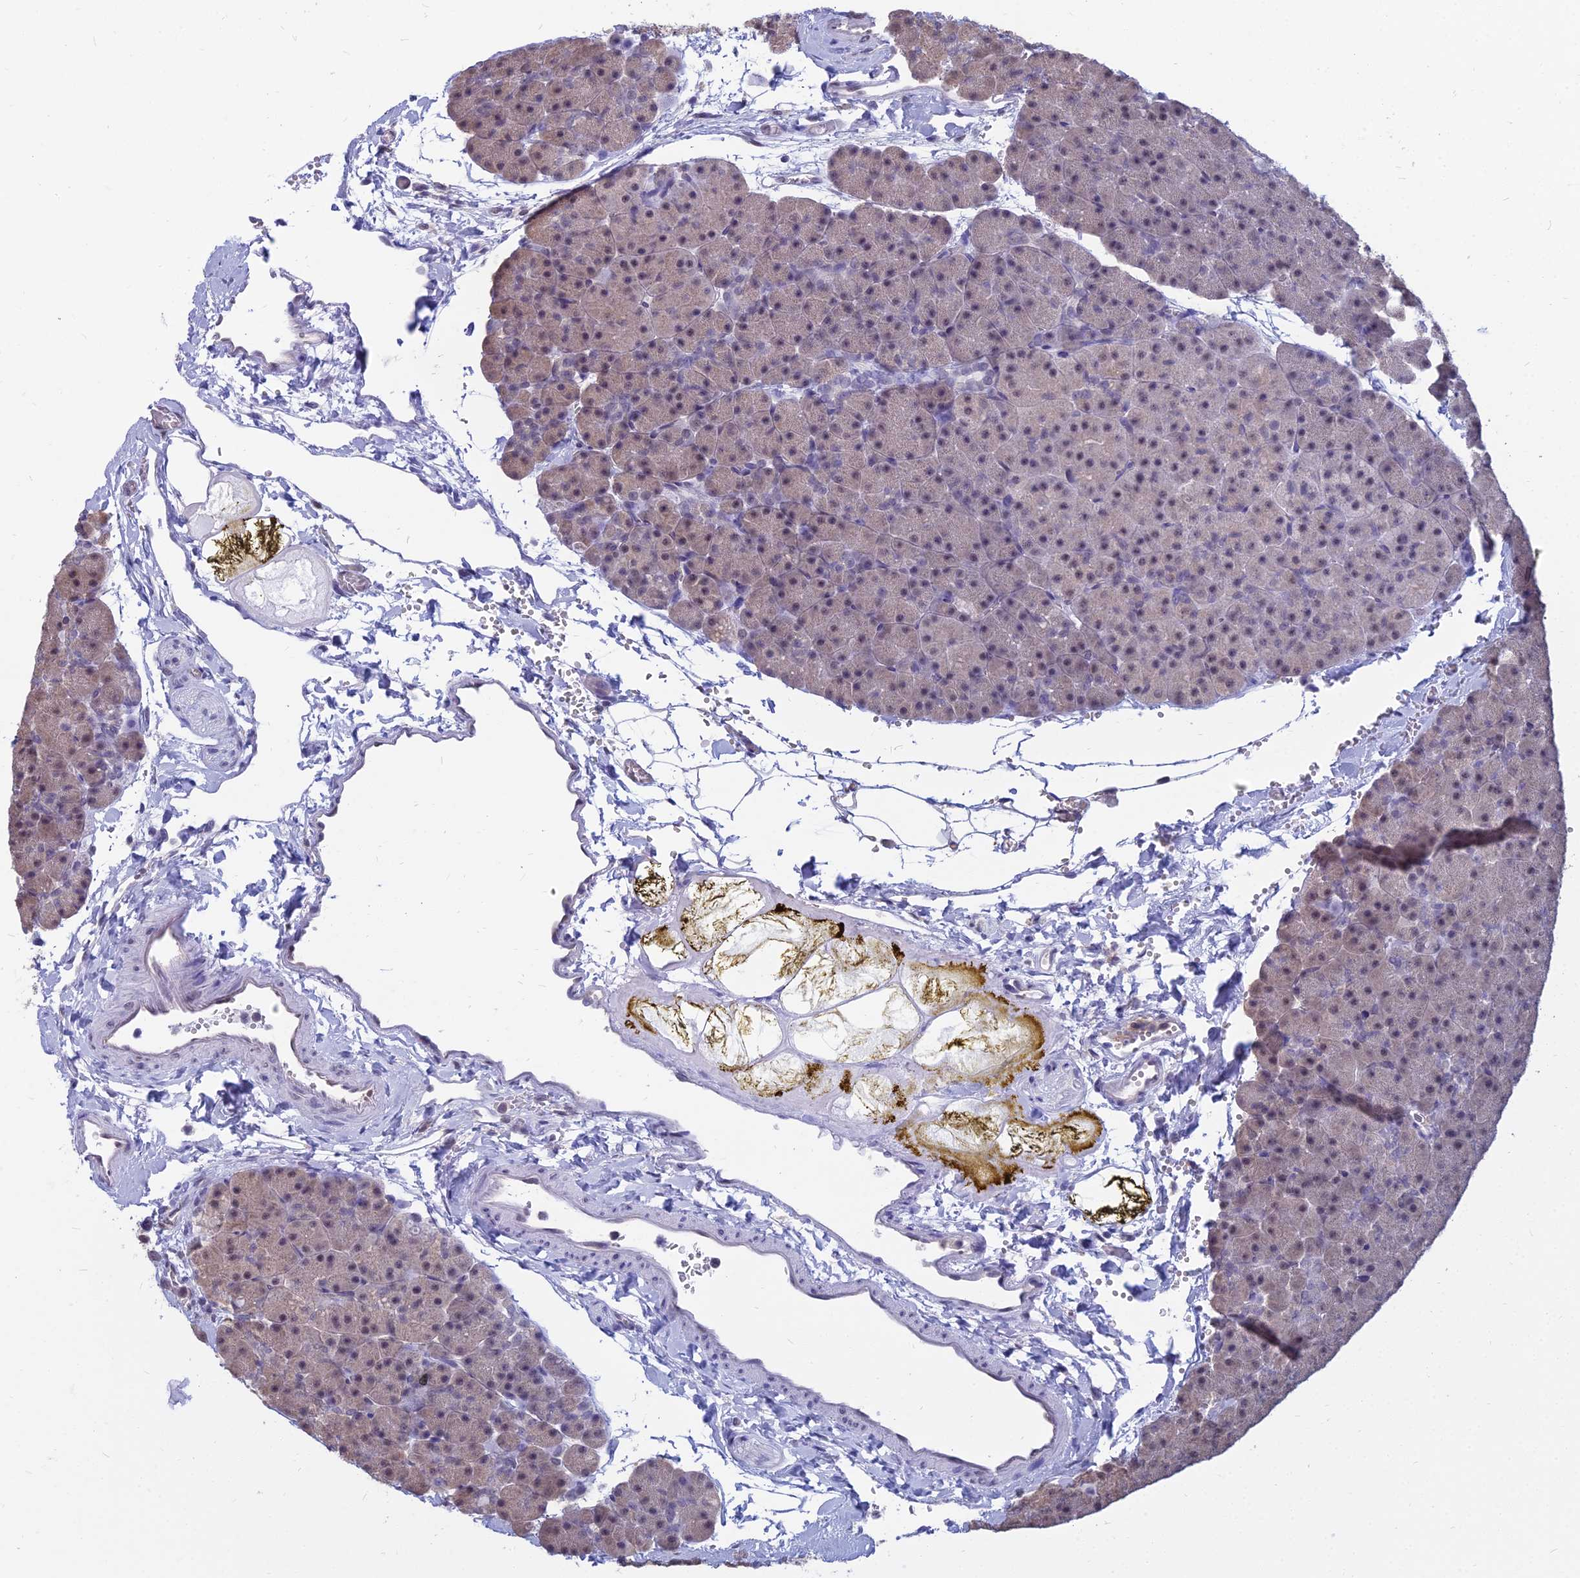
{"staining": {"intensity": "moderate", "quantity": "25%-75%", "location": "nuclear"}, "tissue": "pancreas", "cell_type": "Exocrine glandular cells", "image_type": "normal", "snomed": [{"axis": "morphology", "description": "Normal tissue, NOS"}, {"axis": "topography", "description": "Pancreas"}], "caption": "Immunohistochemical staining of unremarkable pancreas exhibits 25%-75% levels of moderate nuclear protein expression in approximately 25%-75% of exocrine glandular cells.", "gene": "SRSF7", "patient": {"sex": "male", "age": 36}}